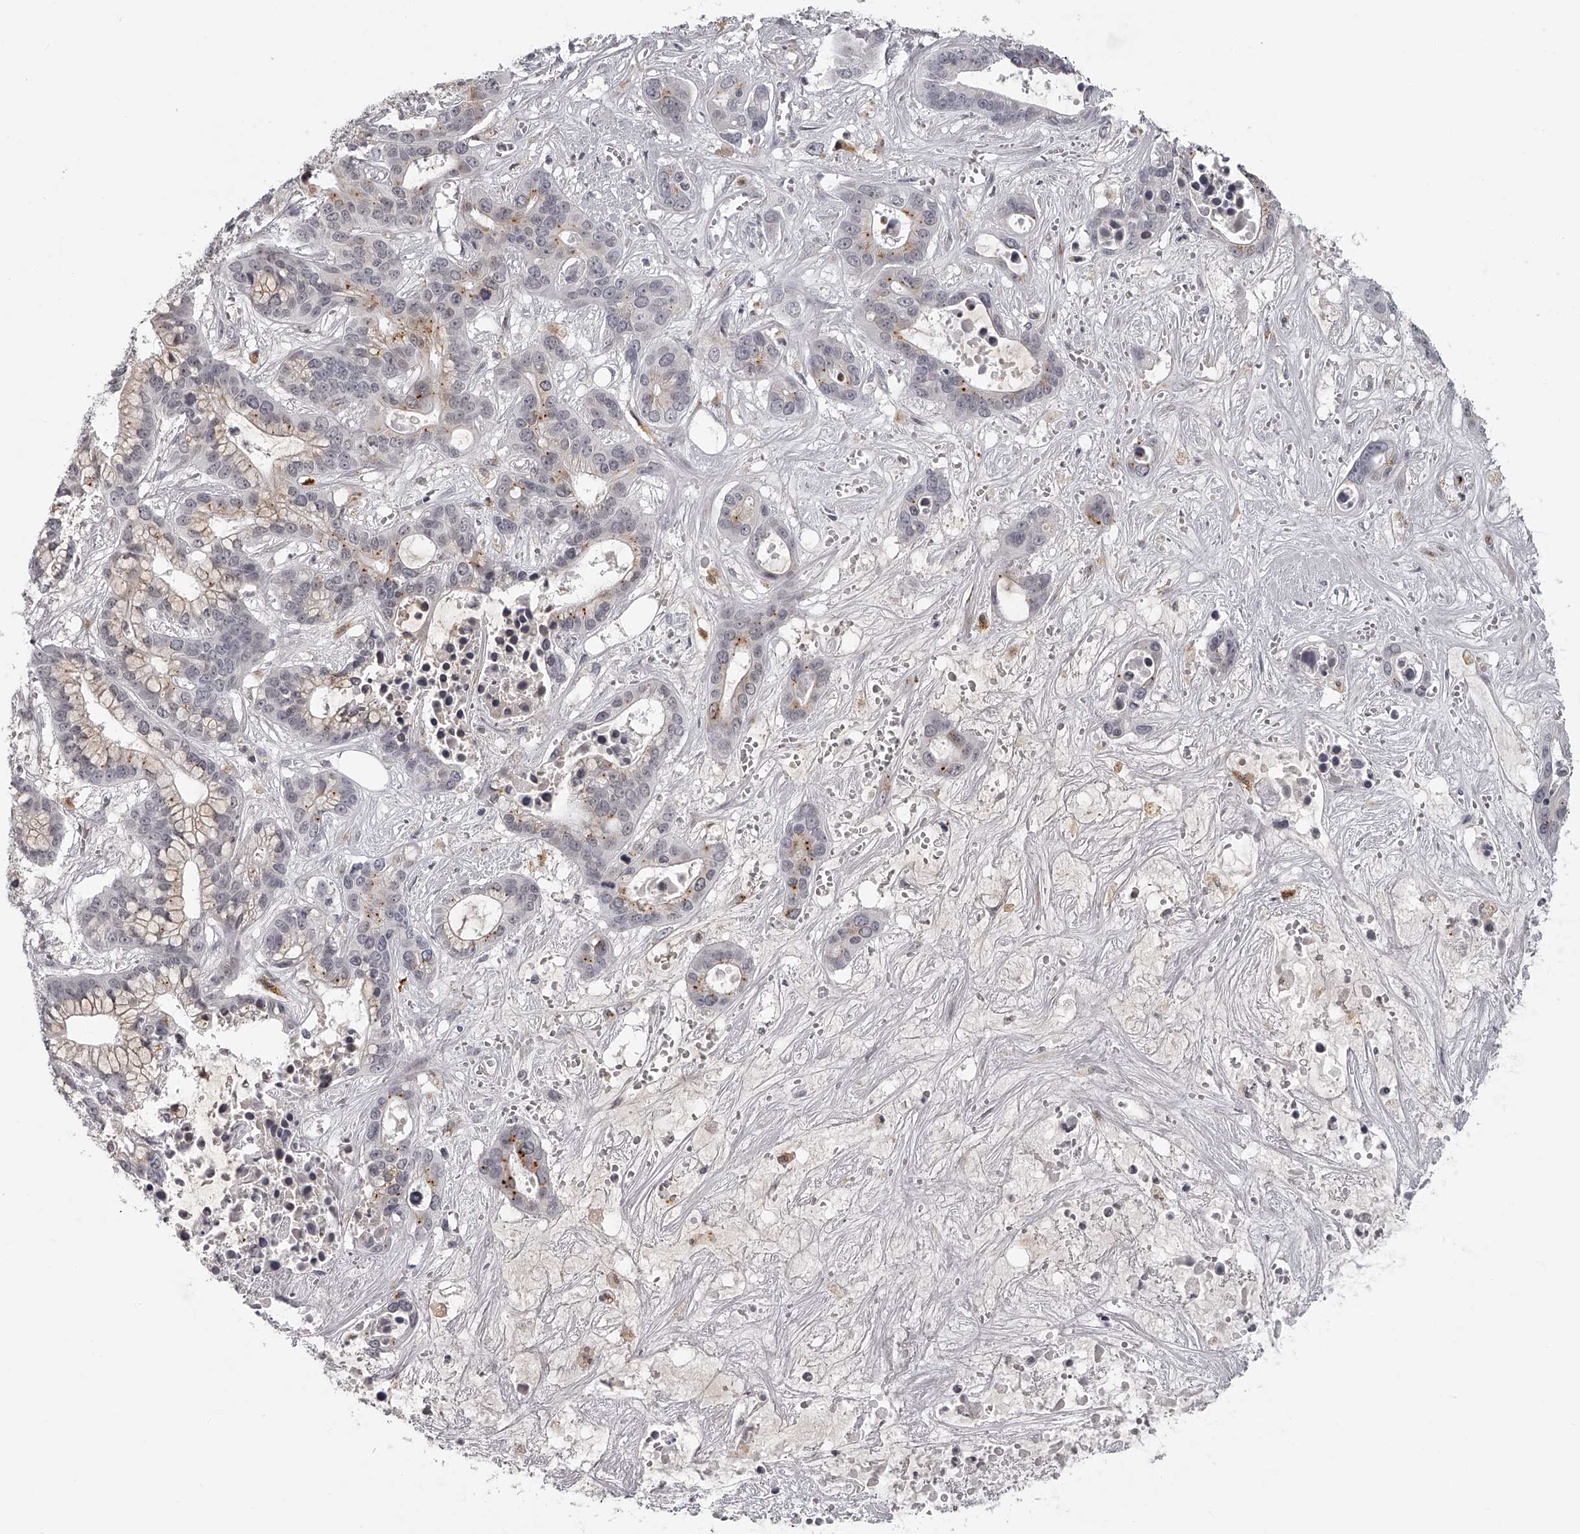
{"staining": {"intensity": "weak", "quantity": "25%-75%", "location": "cytoplasmic/membranous"}, "tissue": "liver cancer", "cell_type": "Tumor cells", "image_type": "cancer", "snomed": [{"axis": "morphology", "description": "Cholangiocarcinoma"}, {"axis": "topography", "description": "Liver"}], "caption": "Liver cancer tissue exhibits weak cytoplasmic/membranous expression in approximately 25%-75% of tumor cells, visualized by immunohistochemistry.", "gene": "RNF220", "patient": {"sex": "female", "age": 65}}